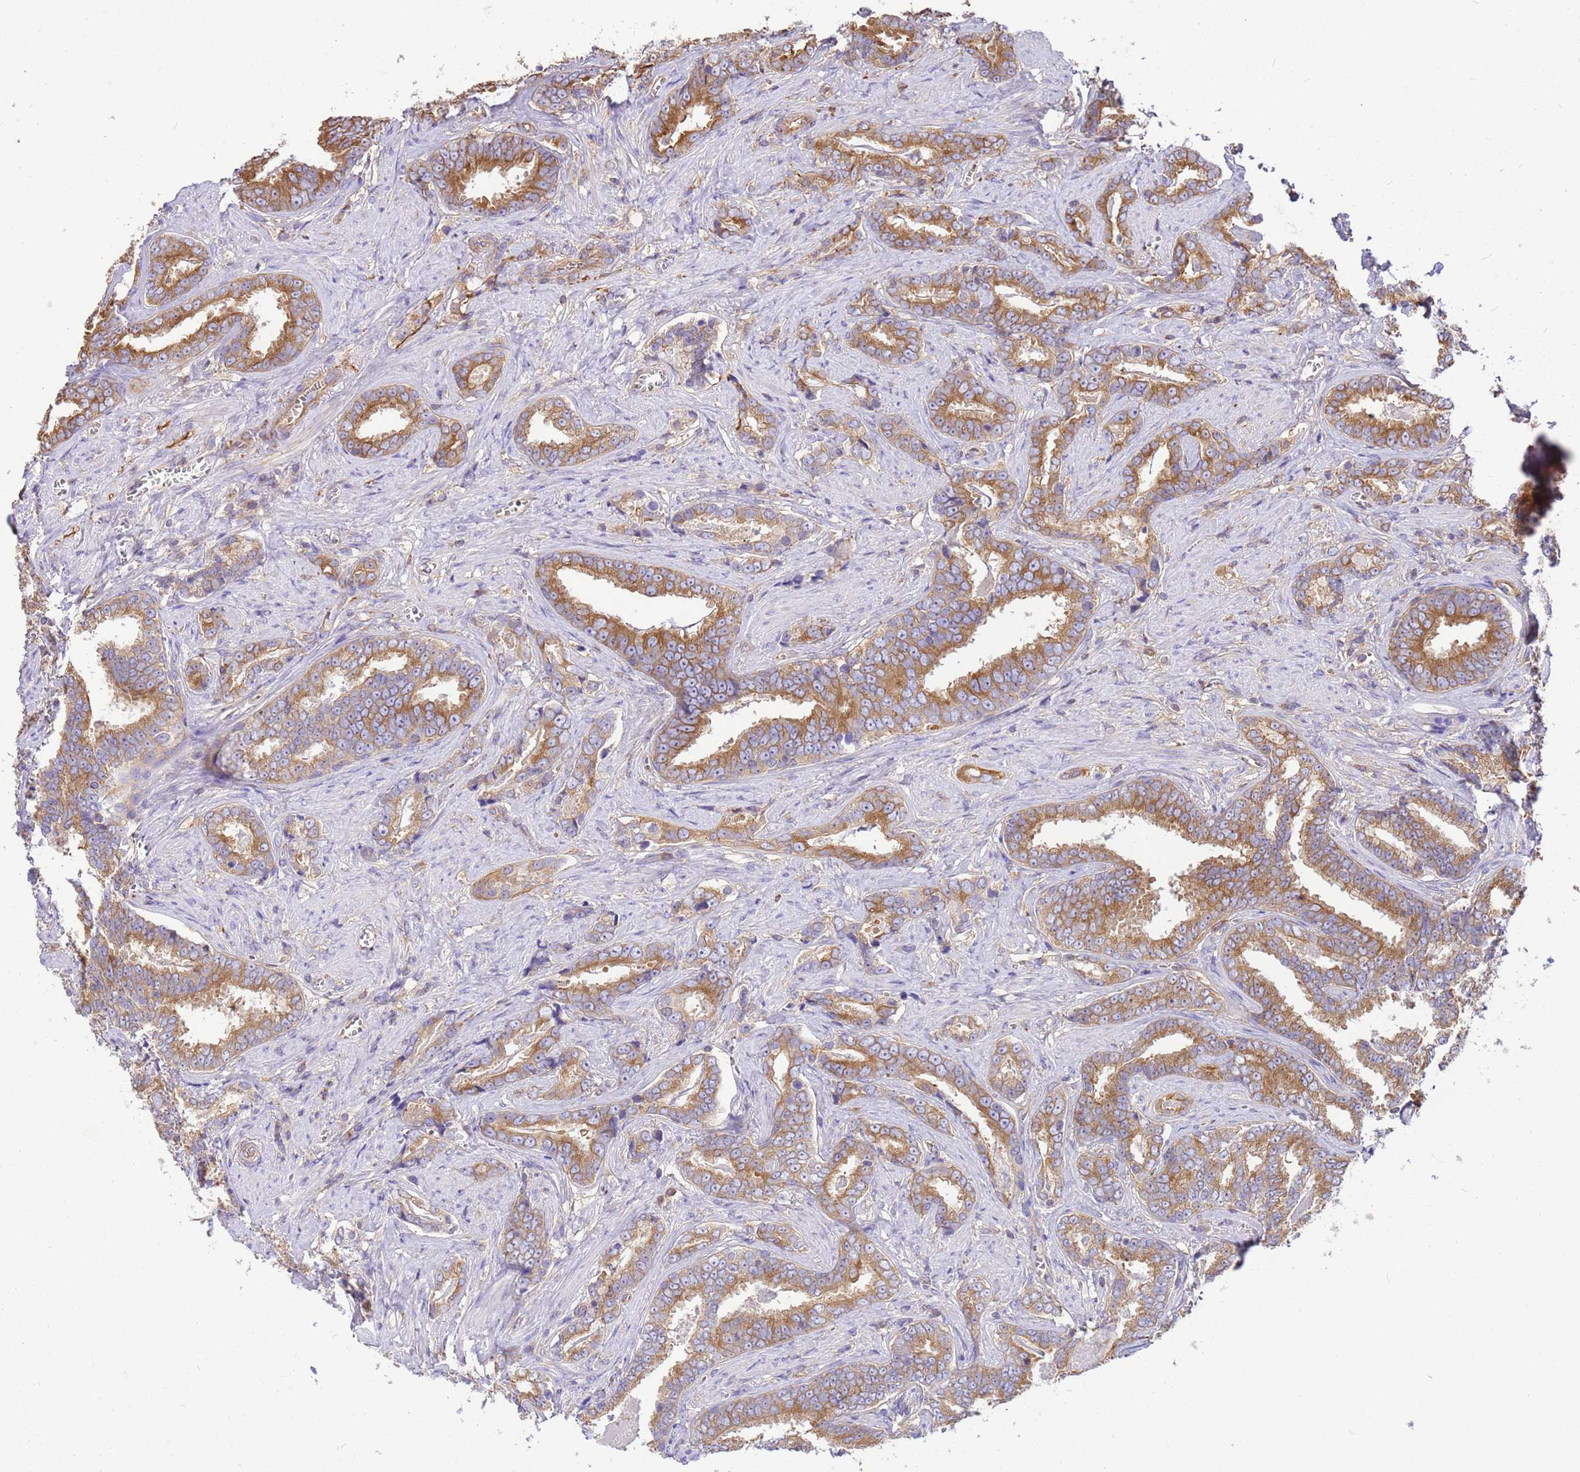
{"staining": {"intensity": "moderate", "quantity": ">75%", "location": "cytoplasmic/membranous"}, "tissue": "prostate cancer", "cell_type": "Tumor cells", "image_type": "cancer", "snomed": [{"axis": "morphology", "description": "Adenocarcinoma, High grade"}, {"axis": "topography", "description": "Prostate"}], "caption": "Brown immunohistochemical staining in human prostate cancer (adenocarcinoma (high-grade)) exhibits moderate cytoplasmic/membranous expression in approximately >75% of tumor cells.", "gene": "TUBB1", "patient": {"sex": "male", "age": 67}}